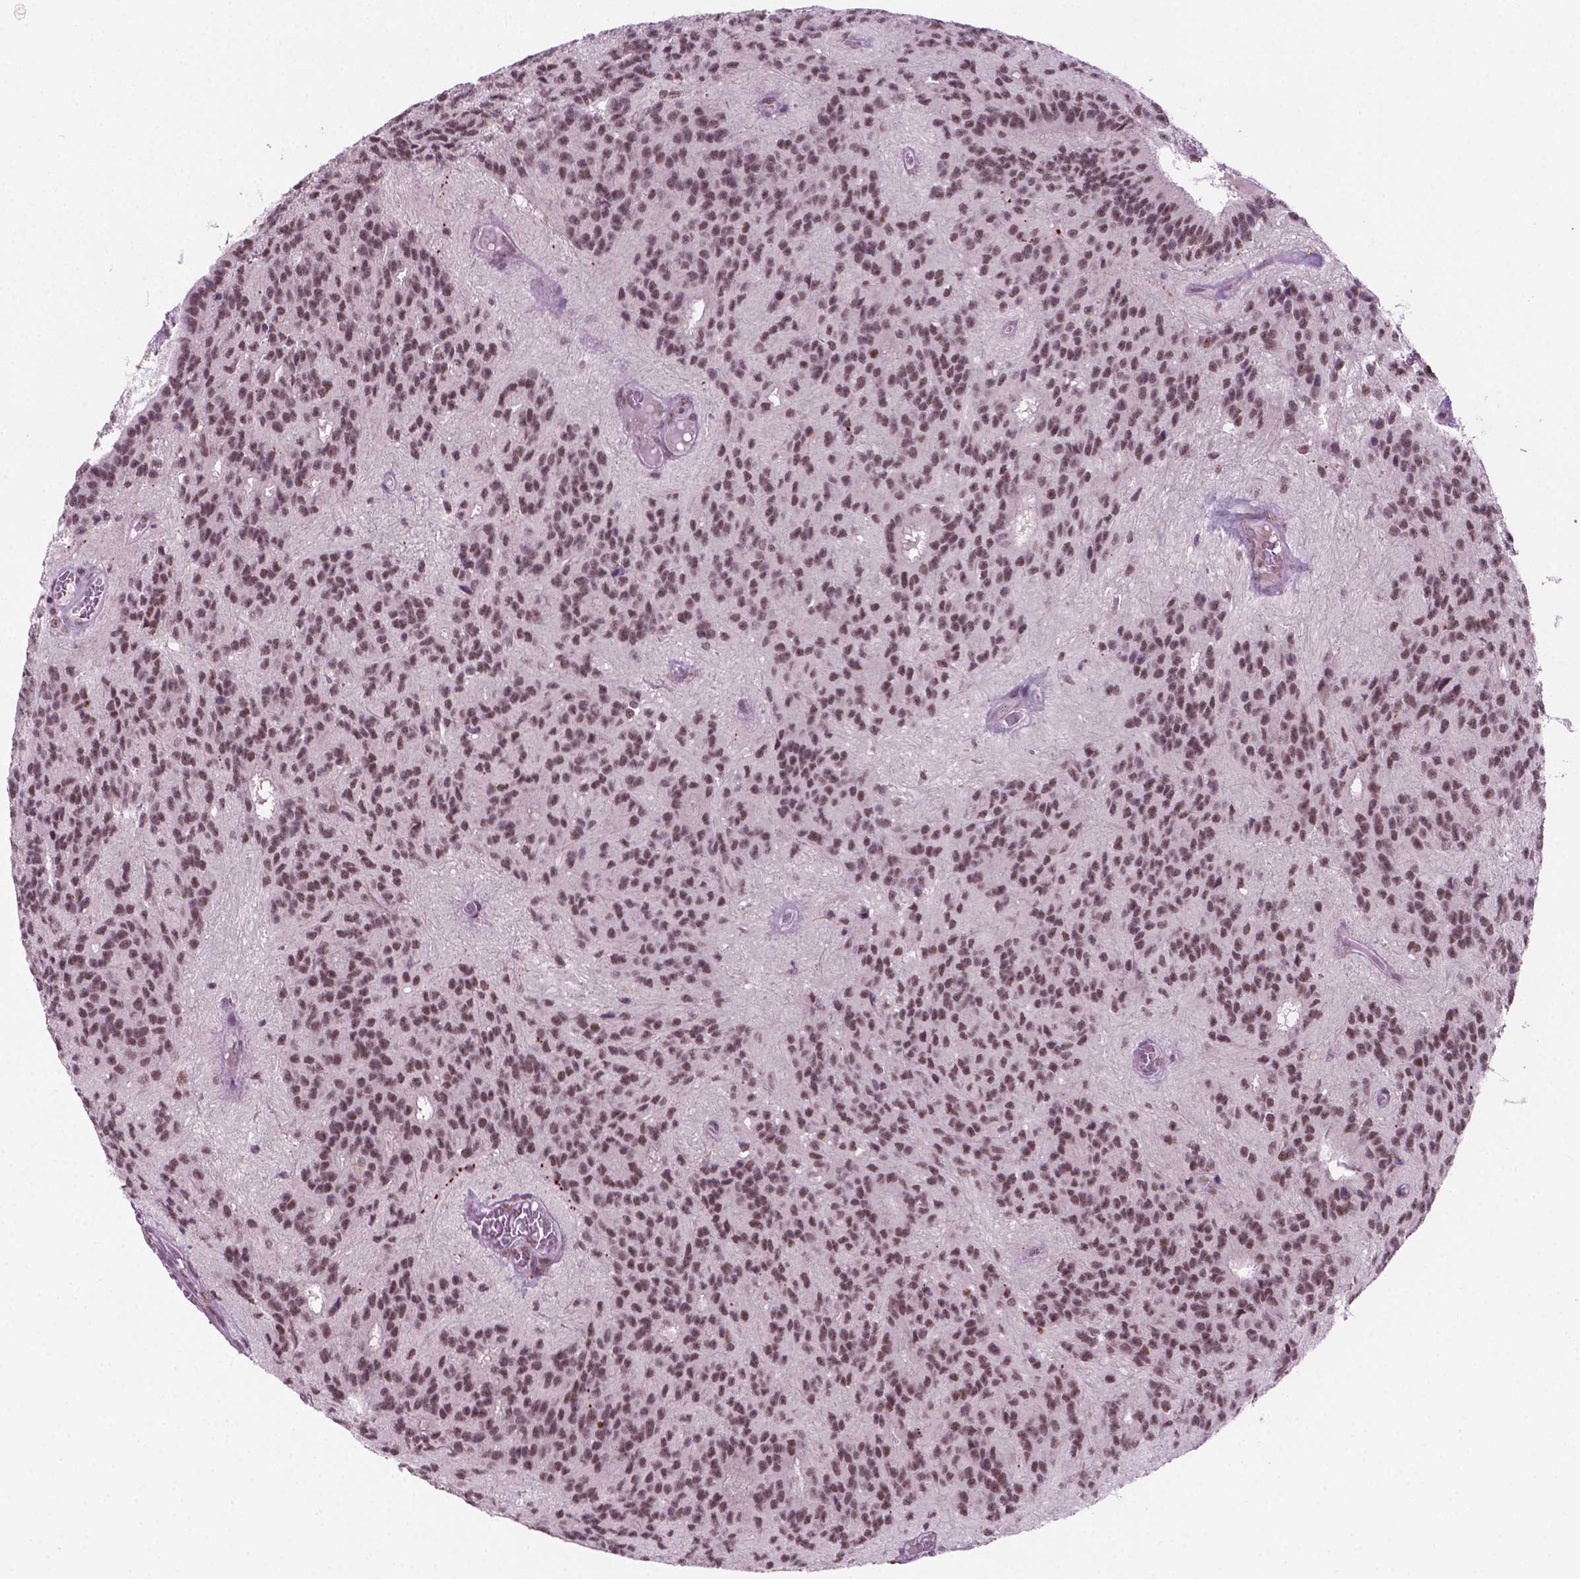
{"staining": {"intensity": "moderate", "quantity": ">75%", "location": "nuclear"}, "tissue": "glioma", "cell_type": "Tumor cells", "image_type": "cancer", "snomed": [{"axis": "morphology", "description": "Glioma, malignant, Low grade"}, {"axis": "topography", "description": "Brain"}], "caption": "Human glioma stained for a protein (brown) shows moderate nuclear positive staining in approximately >75% of tumor cells.", "gene": "PHAX", "patient": {"sex": "male", "age": 31}}